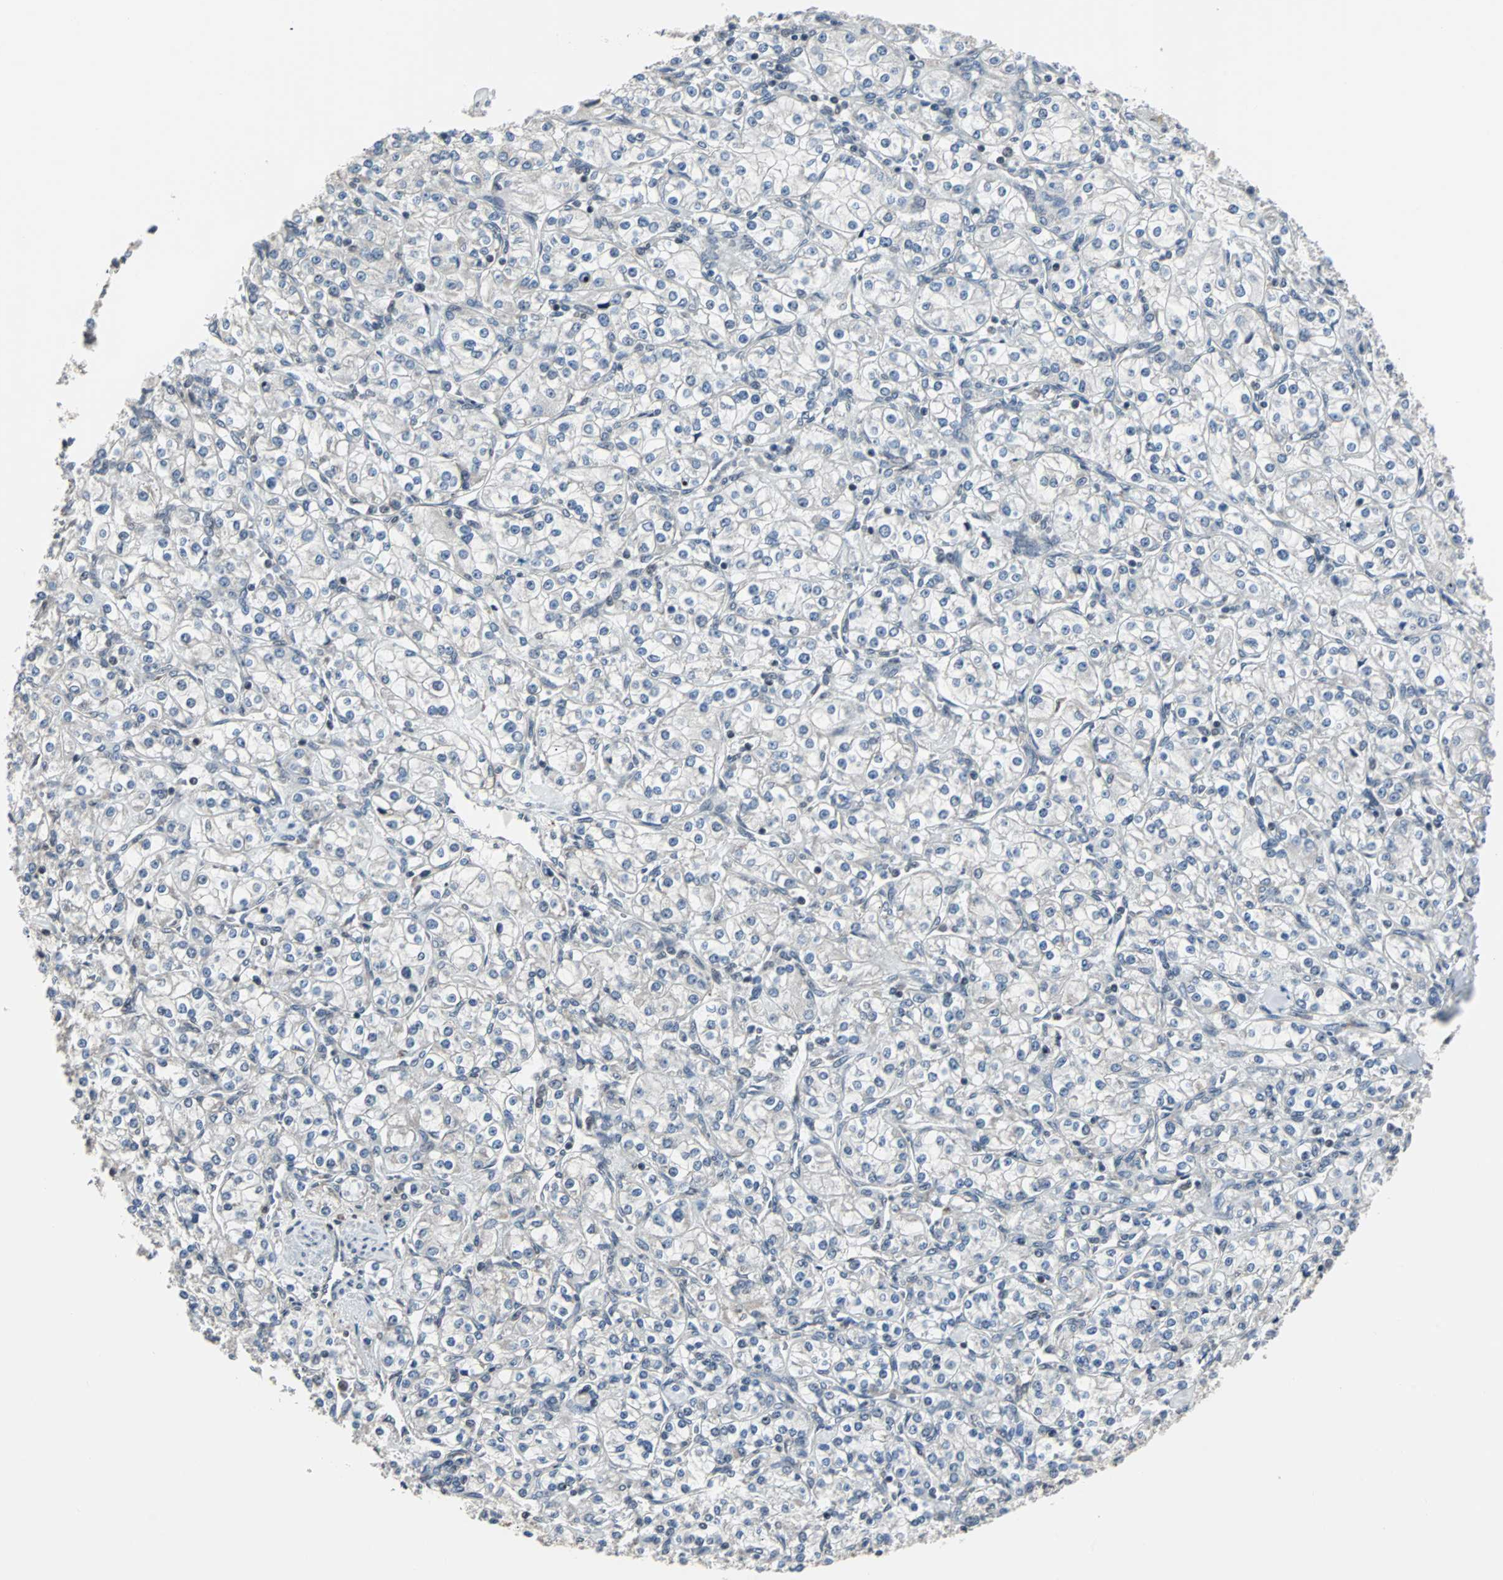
{"staining": {"intensity": "negative", "quantity": "none", "location": "none"}, "tissue": "renal cancer", "cell_type": "Tumor cells", "image_type": "cancer", "snomed": [{"axis": "morphology", "description": "Adenocarcinoma, NOS"}, {"axis": "topography", "description": "Kidney"}], "caption": "Immunohistochemistry of renal cancer (adenocarcinoma) reveals no staining in tumor cells.", "gene": "TERF2IP", "patient": {"sex": "male", "age": 77}}